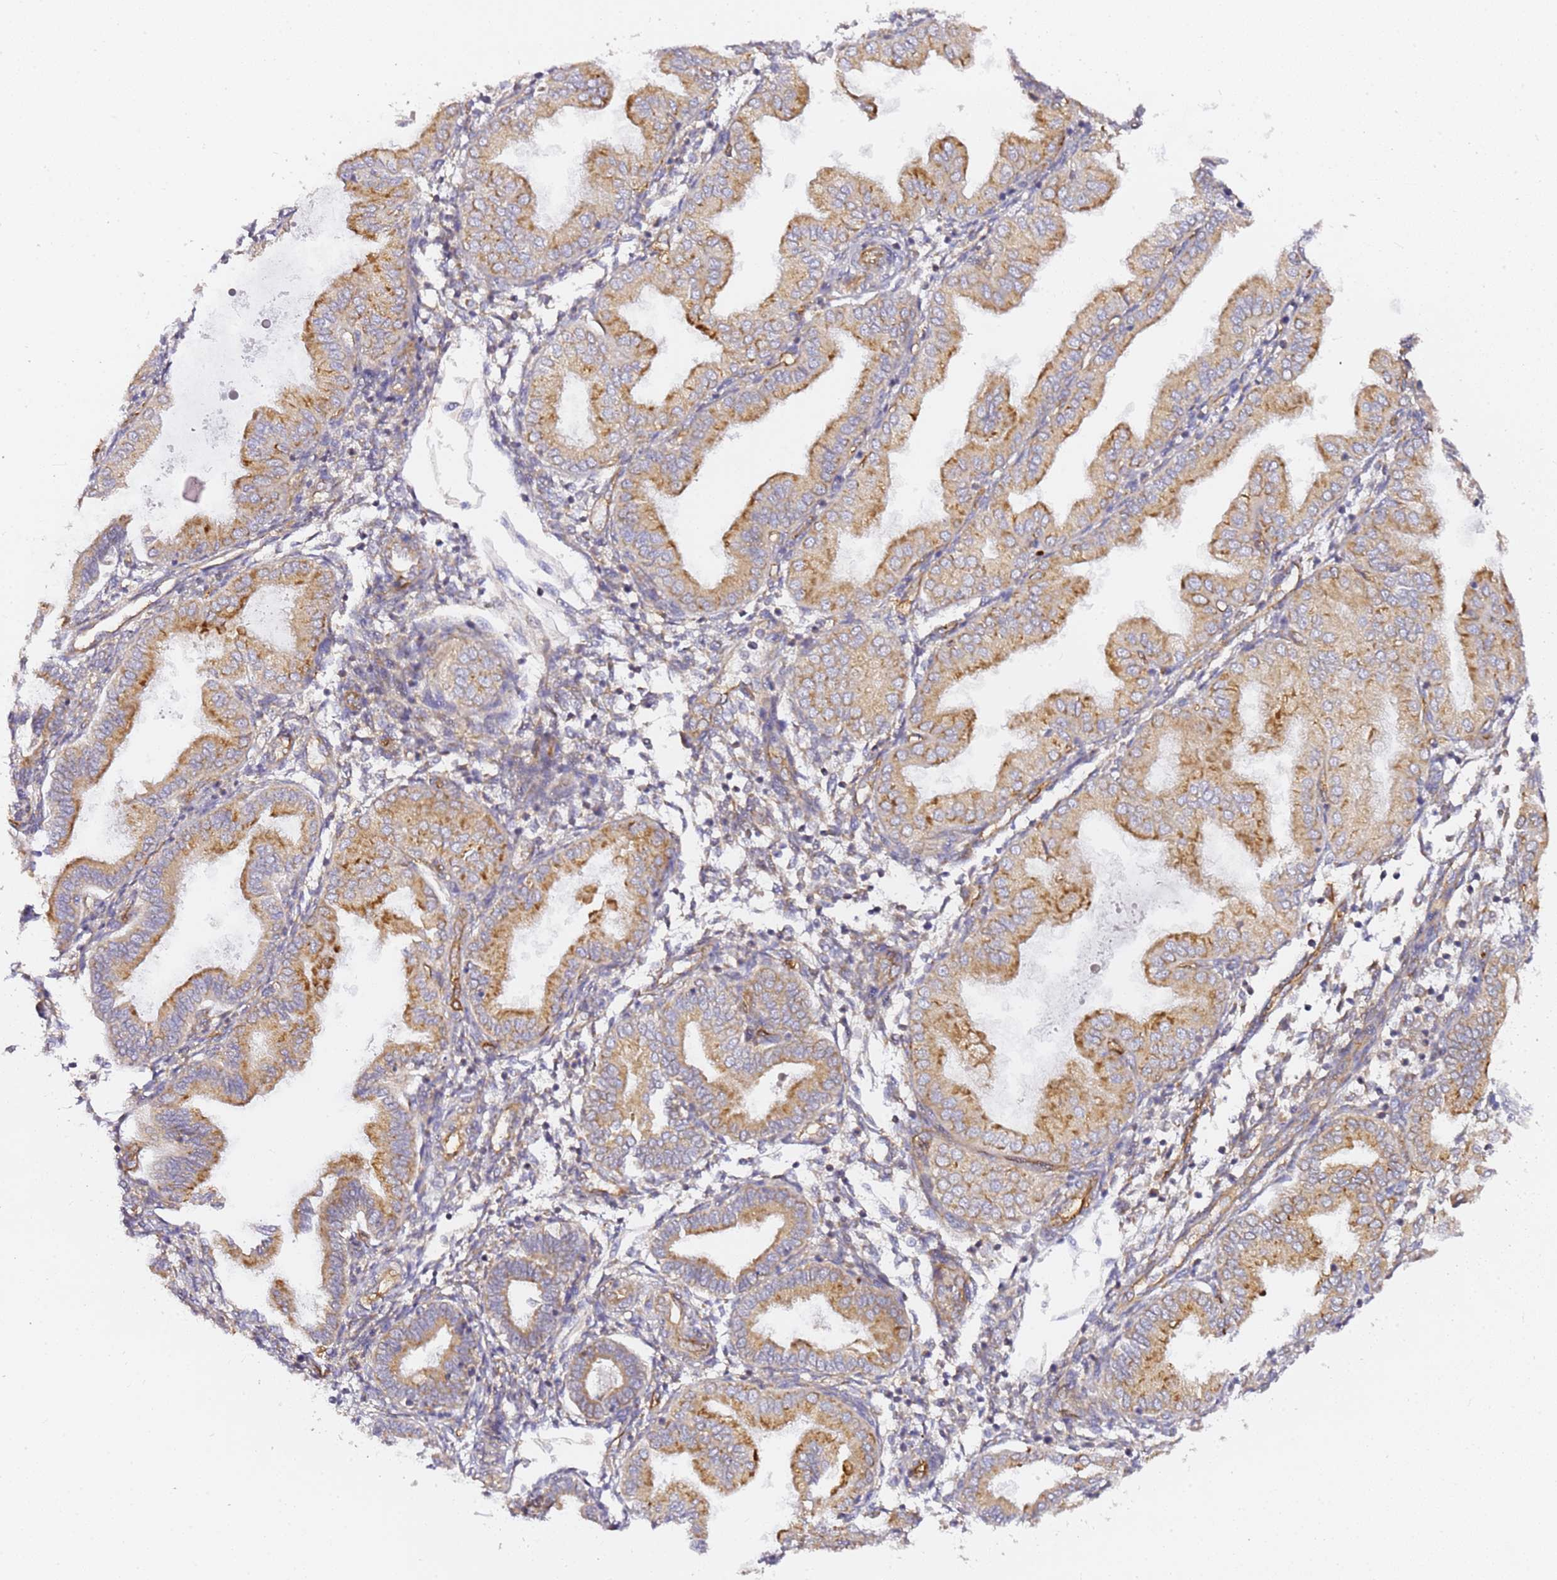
{"staining": {"intensity": "negative", "quantity": "none", "location": "none"}, "tissue": "endometrium", "cell_type": "Cells in endometrial stroma", "image_type": "normal", "snomed": [{"axis": "morphology", "description": "Normal tissue, NOS"}, {"axis": "topography", "description": "Endometrium"}], "caption": "This is an IHC image of normal endometrium. There is no staining in cells in endometrial stroma.", "gene": "KIF7", "patient": {"sex": "female", "age": 53}}